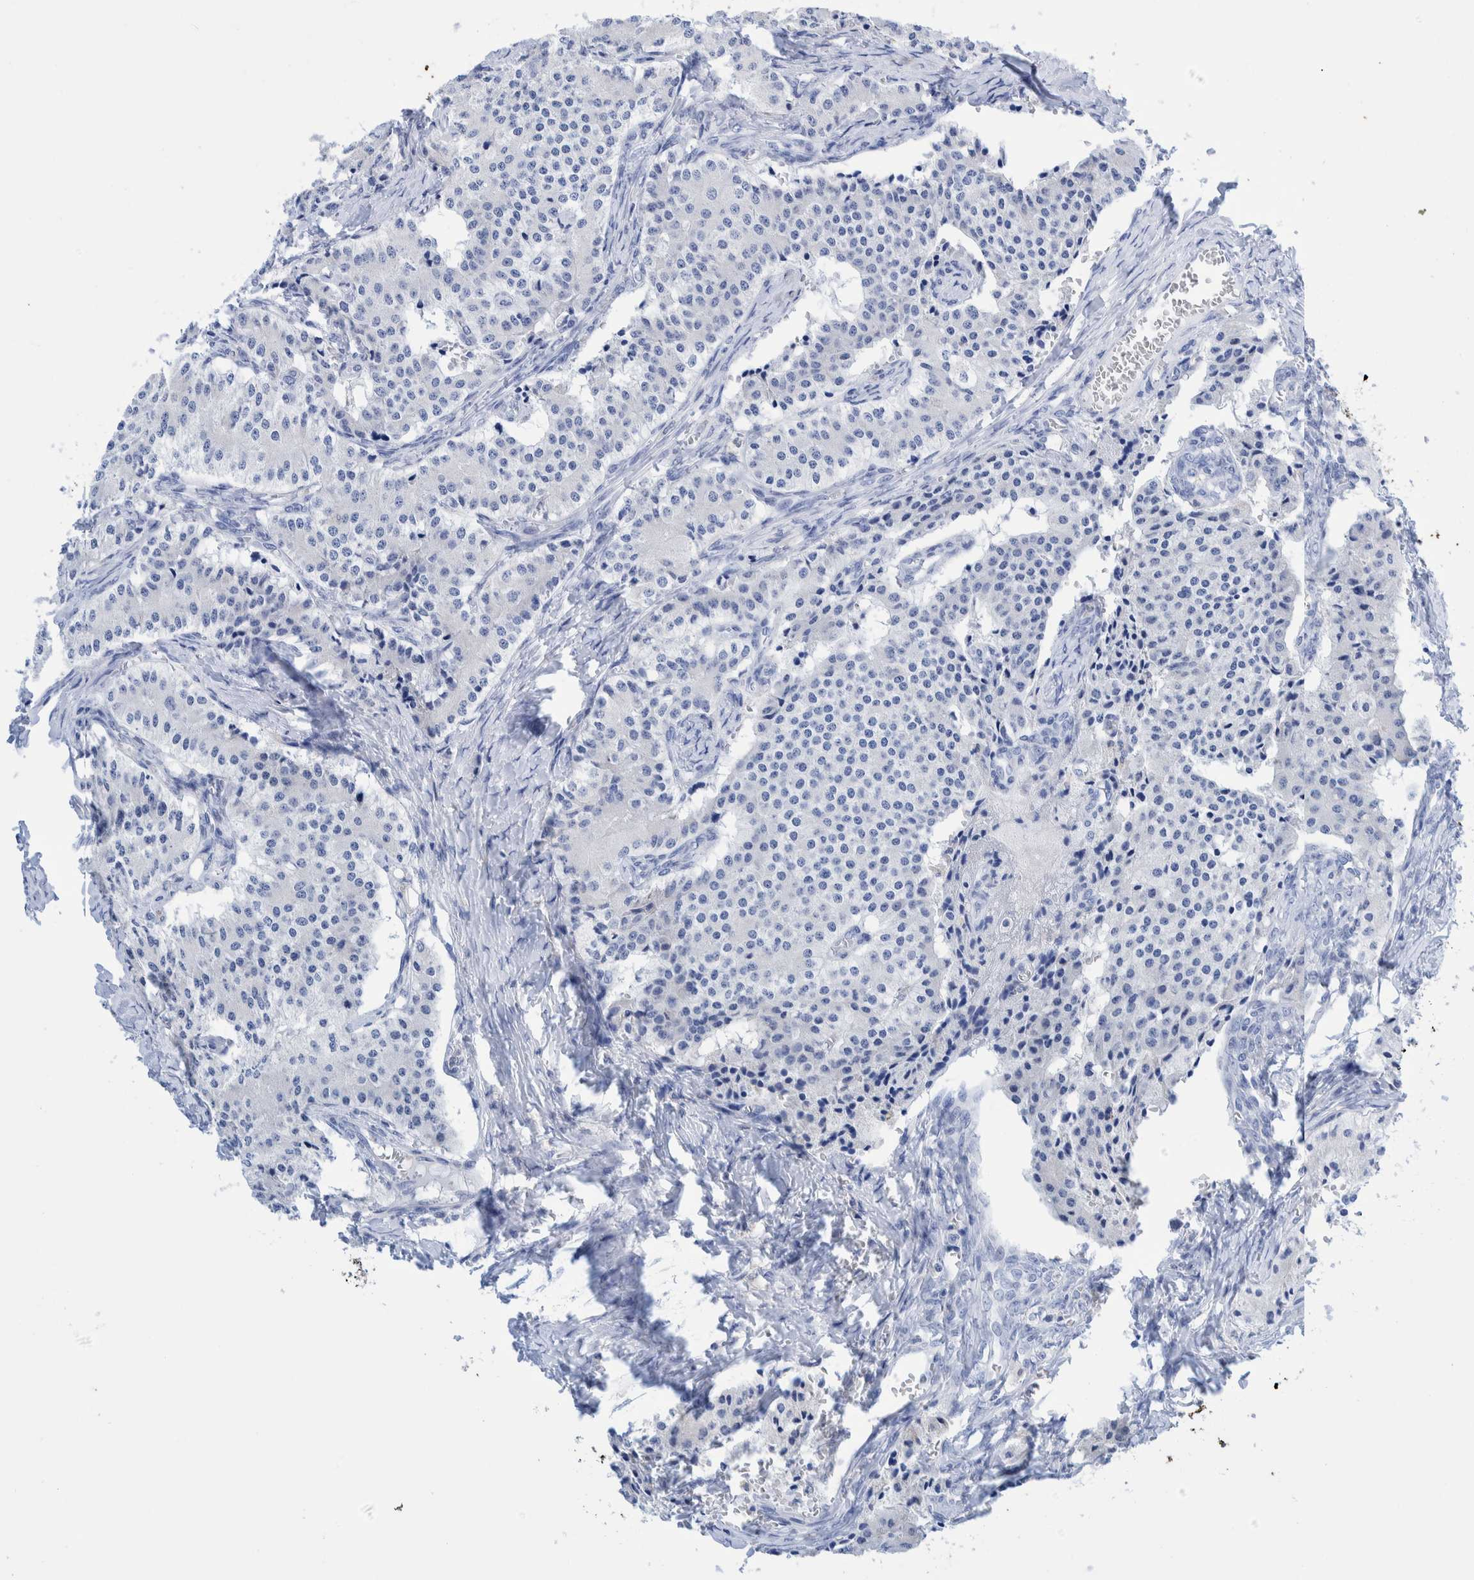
{"staining": {"intensity": "negative", "quantity": "none", "location": "none"}, "tissue": "carcinoid", "cell_type": "Tumor cells", "image_type": "cancer", "snomed": [{"axis": "morphology", "description": "Carcinoid, malignant, NOS"}, {"axis": "topography", "description": "Colon"}], "caption": "Immunohistochemical staining of human carcinoid shows no significant positivity in tumor cells. (Brightfield microscopy of DAB immunohistochemistry at high magnification).", "gene": "KRT14", "patient": {"sex": "female", "age": 52}}